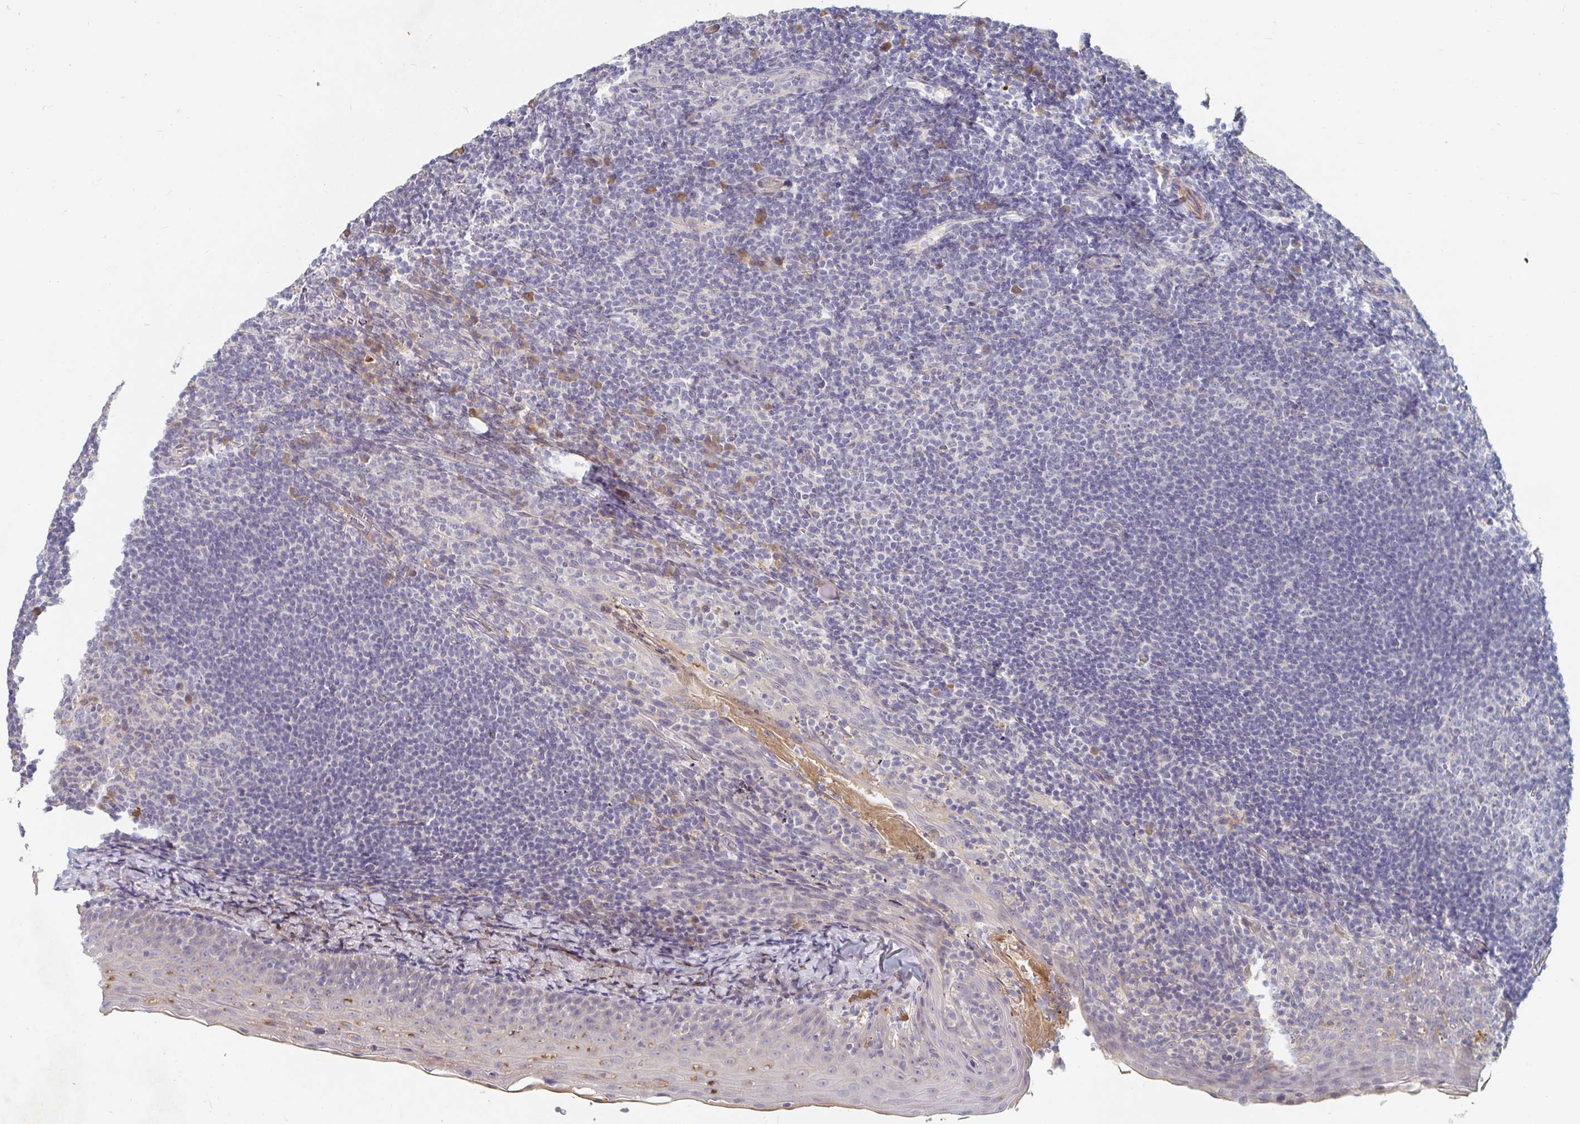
{"staining": {"intensity": "negative", "quantity": "none", "location": "none"}, "tissue": "tonsil", "cell_type": "Germinal center cells", "image_type": "normal", "snomed": [{"axis": "morphology", "description": "Normal tissue, NOS"}, {"axis": "topography", "description": "Tonsil"}], "caption": "Germinal center cells are negative for protein expression in benign human tonsil. The staining is performed using DAB (3,3'-diaminobenzidine) brown chromogen with nuclei counter-stained in using hematoxylin.", "gene": "NME9", "patient": {"sex": "female", "age": 10}}